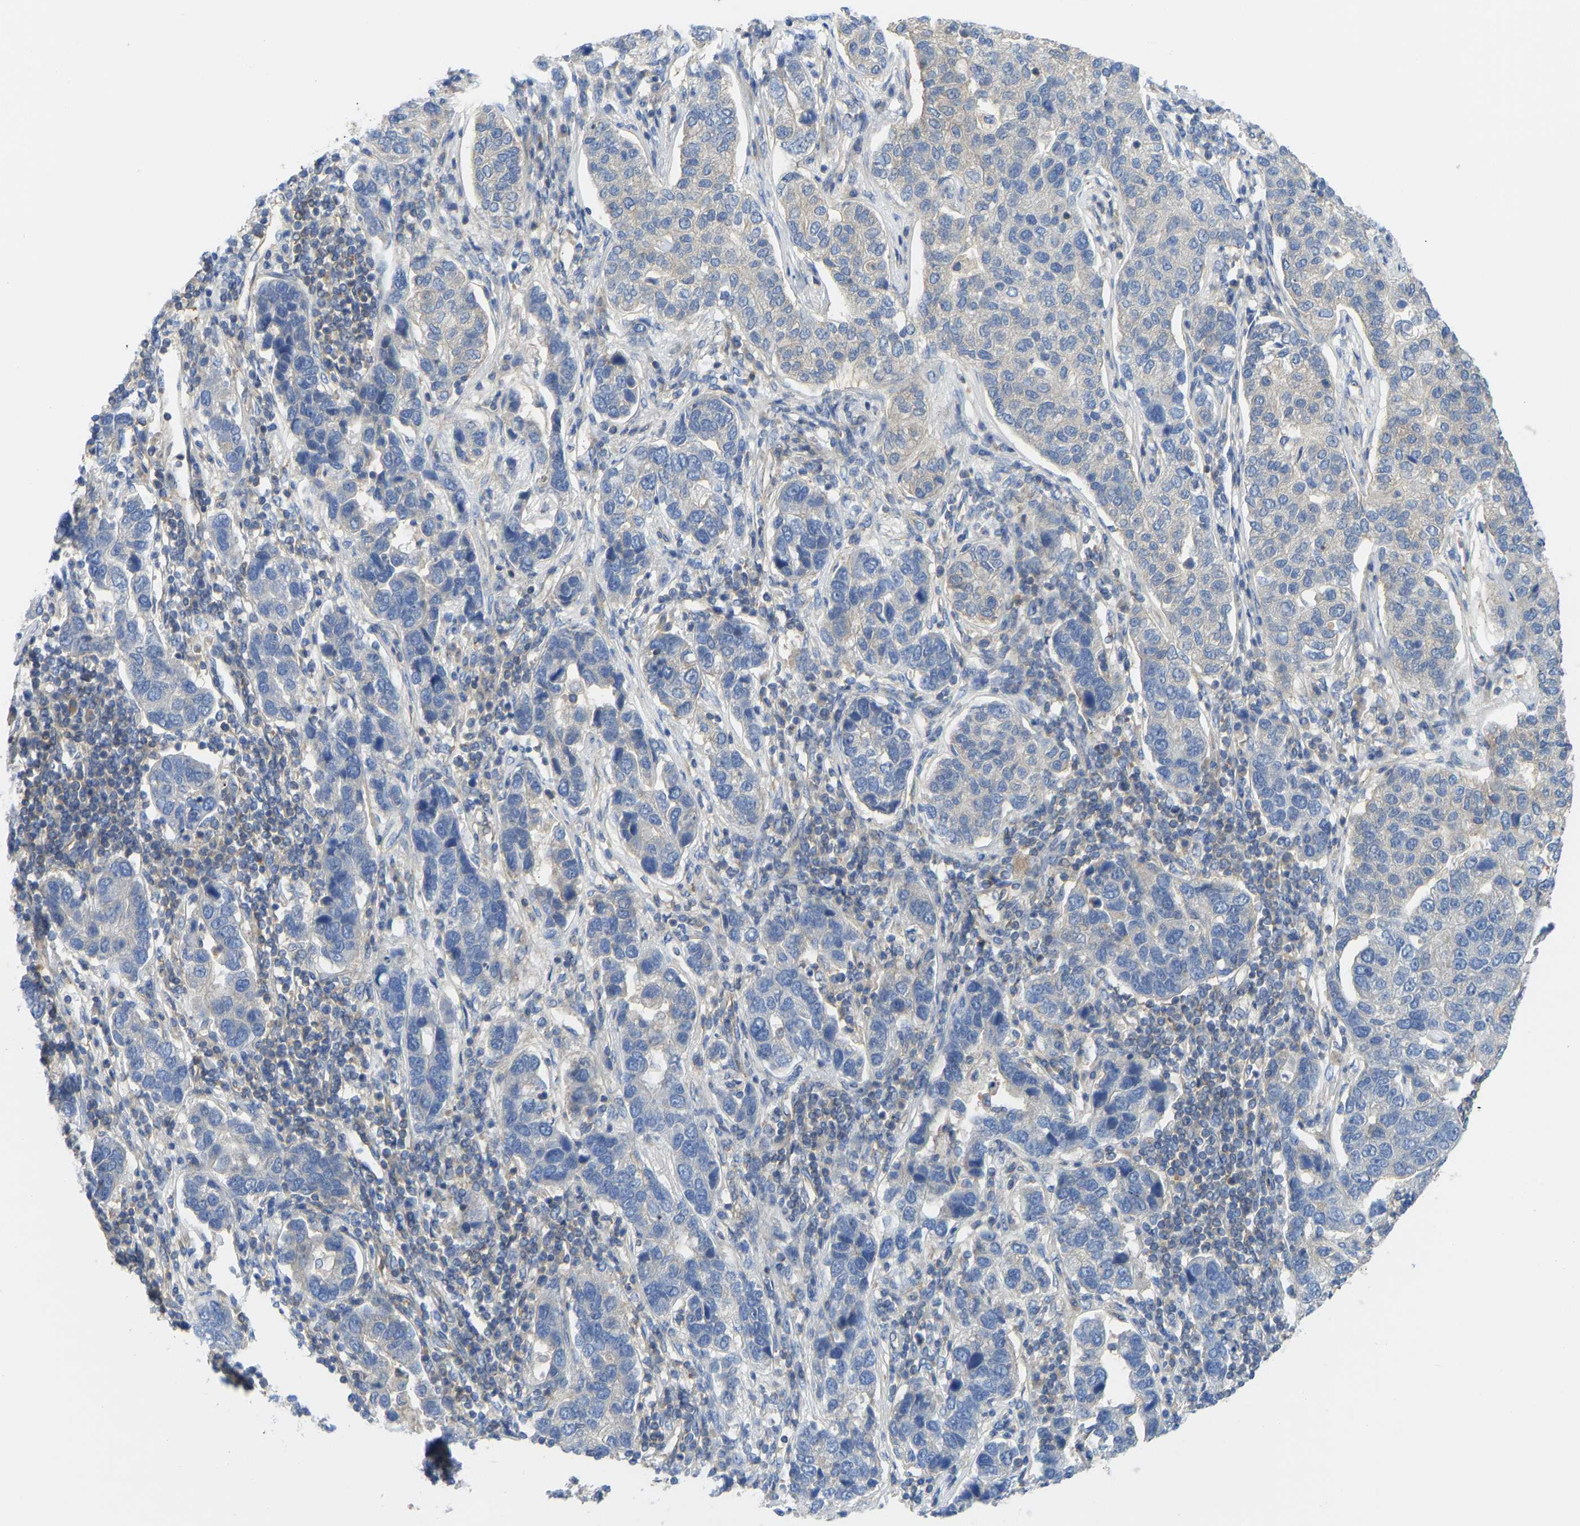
{"staining": {"intensity": "negative", "quantity": "none", "location": "none"}, "tissue": "pancreatic cancer", "cell_type": "Tumor cells", "image_type": "cancer", "snomed": [{"axis": "morphology", "description": "Adenocarcinoma, NOS"}, {"axis": "topography", "description": "Pancreas"}], "caption": "DAB immunohistochemical staining of pancreatic adenocarcinoma shows no significant staining in tumor cells. Brightfield microscopy of IHC stained with DAB (3,3'-diaminobenzidine) (brown) and hematoxylin (blue), captured at high magnification.", "gene": "PPP3CA", "patient": {"sex": "female", "age": 61}}